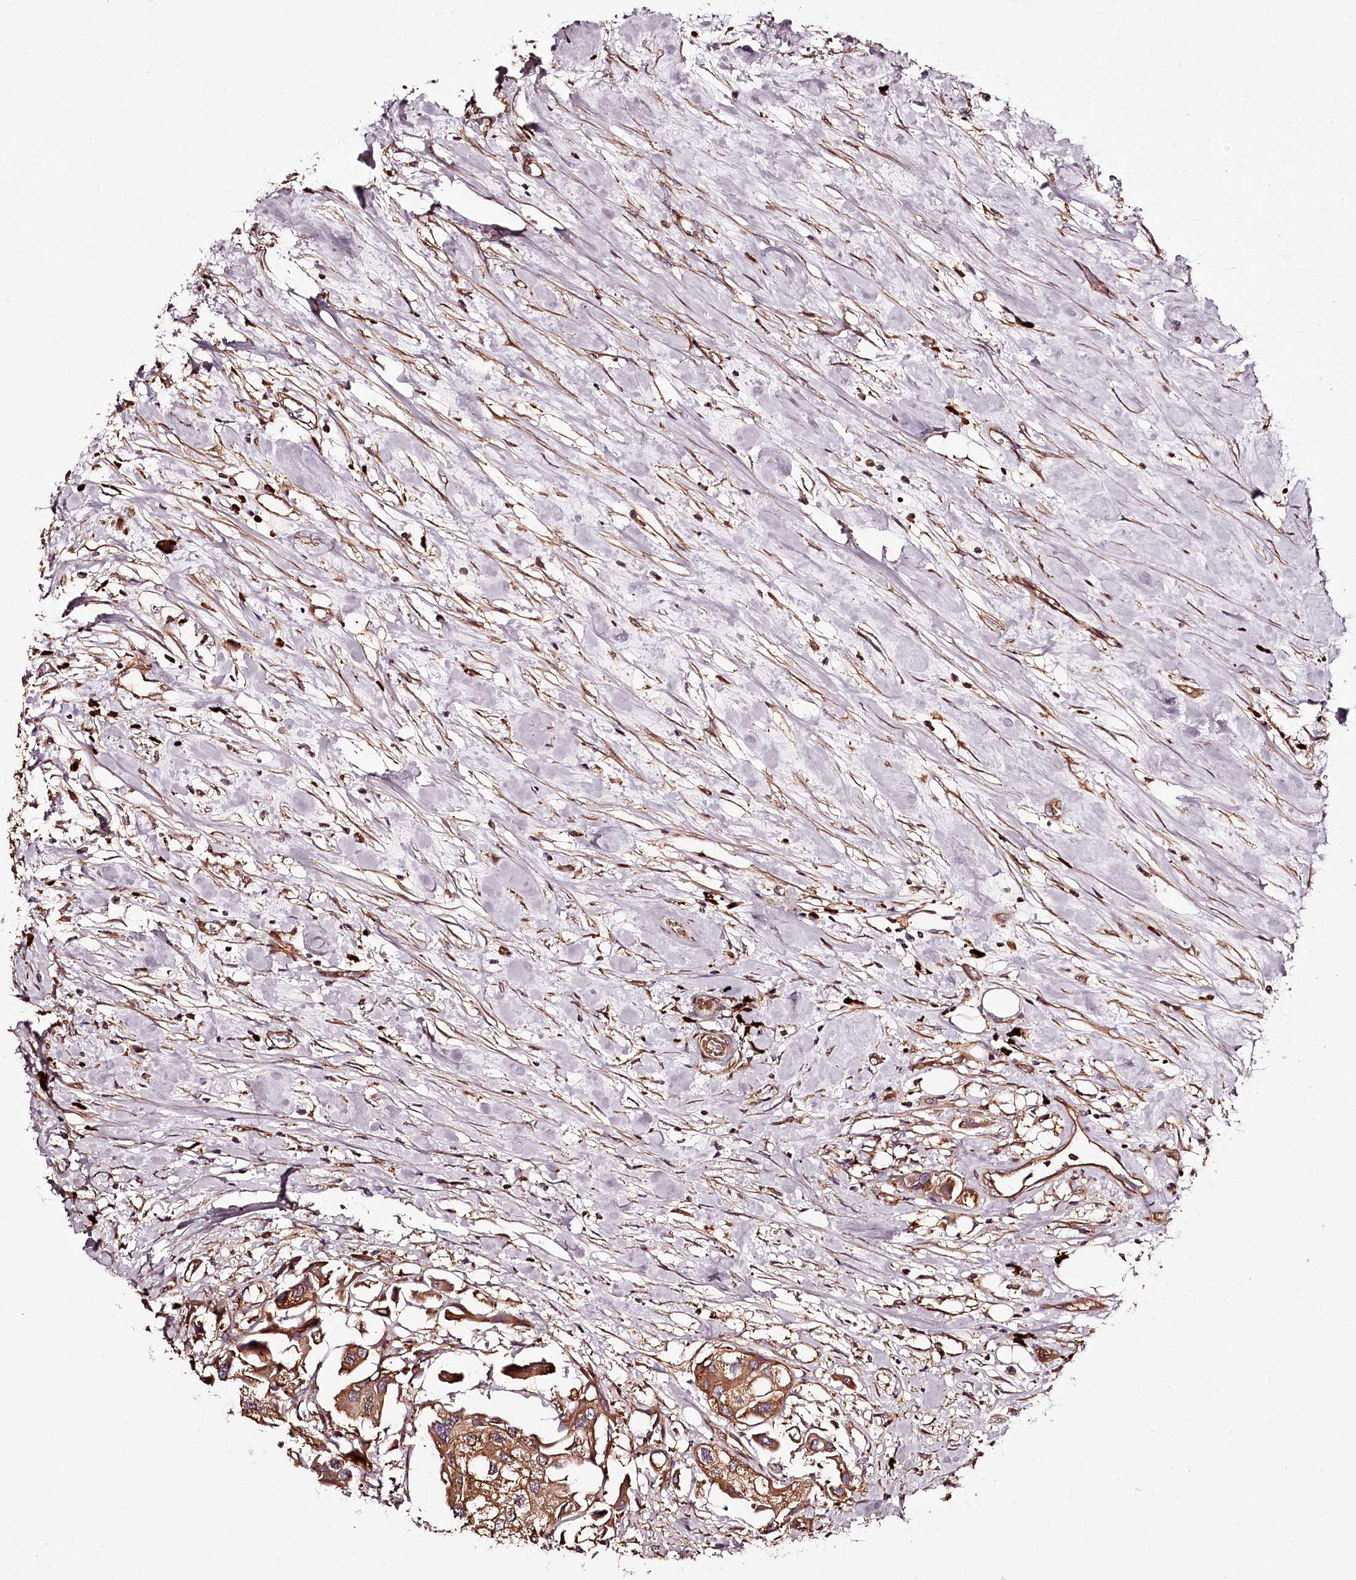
{"staining": {"intensity": "moderate", "quantity": ">75%", "location": "cytoplasmic/membranous"}, "tissue": "urothelial cancer", "cell_type": "Tumor cells", "image_type": "cancer", "snomed": [{"axis": "morphology", "description": "Urothelial carcinoma, High grade"}, {"axis": "topography", "description": "Urinary bladder"}], "caption": "The micrograph displays staining of high-grade urothelial carcinoma, revealing moderate cytoplasmic/membranous protein staining (brown color) within tumor cells. Using DAB (3,3'-diaminobenzidine) (brown) and hematoxylin (blue) stains, captured at high magnification using brightfield microscopy.", "gene": "TARS1", "patient": {"sex": "male", "age": 64}}